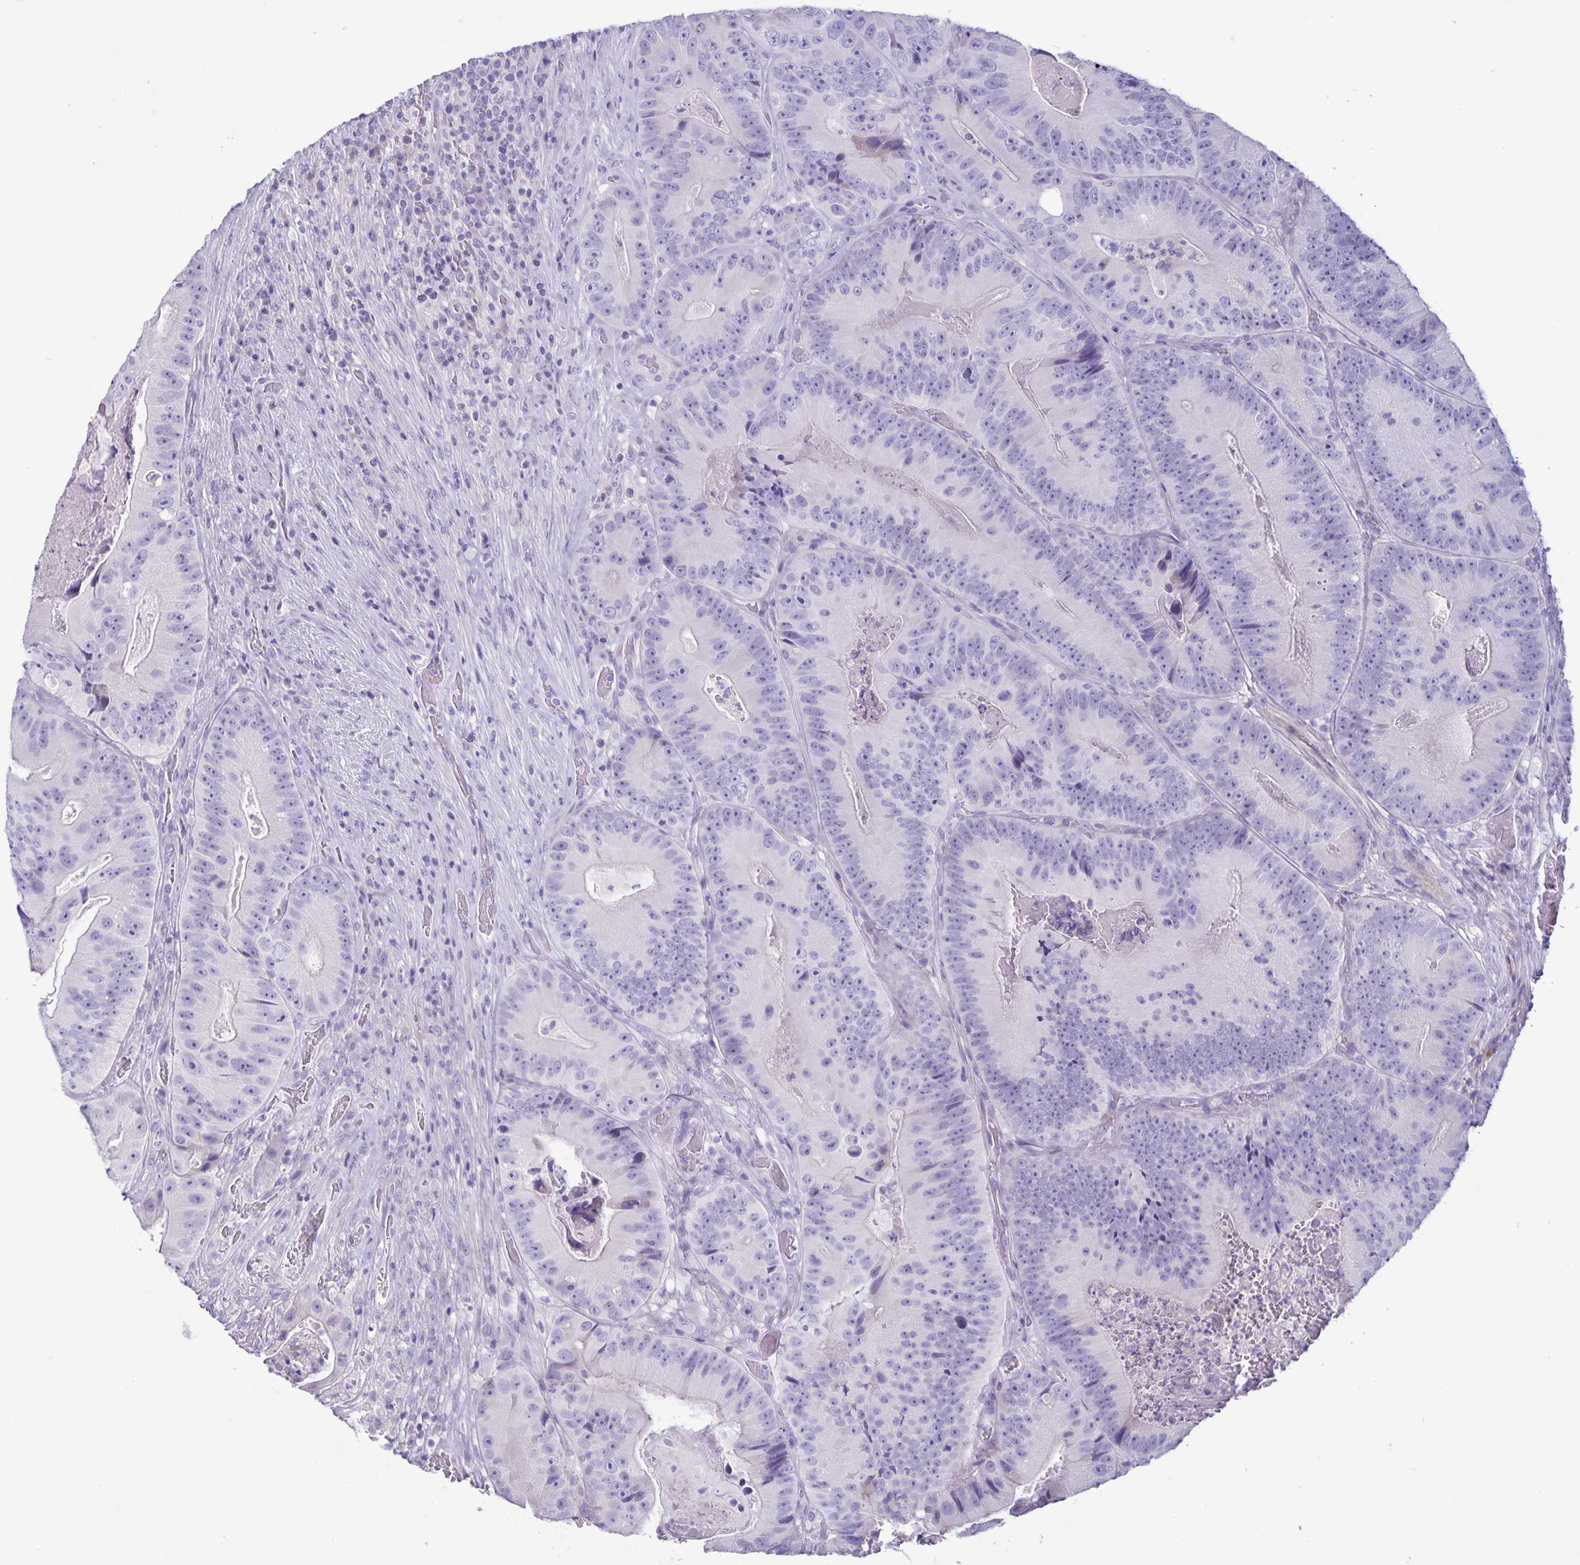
{"staining": {"intensity": "negative", "quantity": "none", "location": "none"}, "tissue": "colorectal cancer", "cell_type": "Tumor cells", "image_type": "cancer", "snomed": [{"axis": "morphology", "description": "Adenocarcinoma, NOS"}, {"axis": "topography", "description": "Colon"}], "caption": "Colorectal adenocarcinoma was stained to show a protein in brown. There is no significant staining in tumor cells.", "gene": "IBTK", "patient": {"sex": "female", "age": 86}}